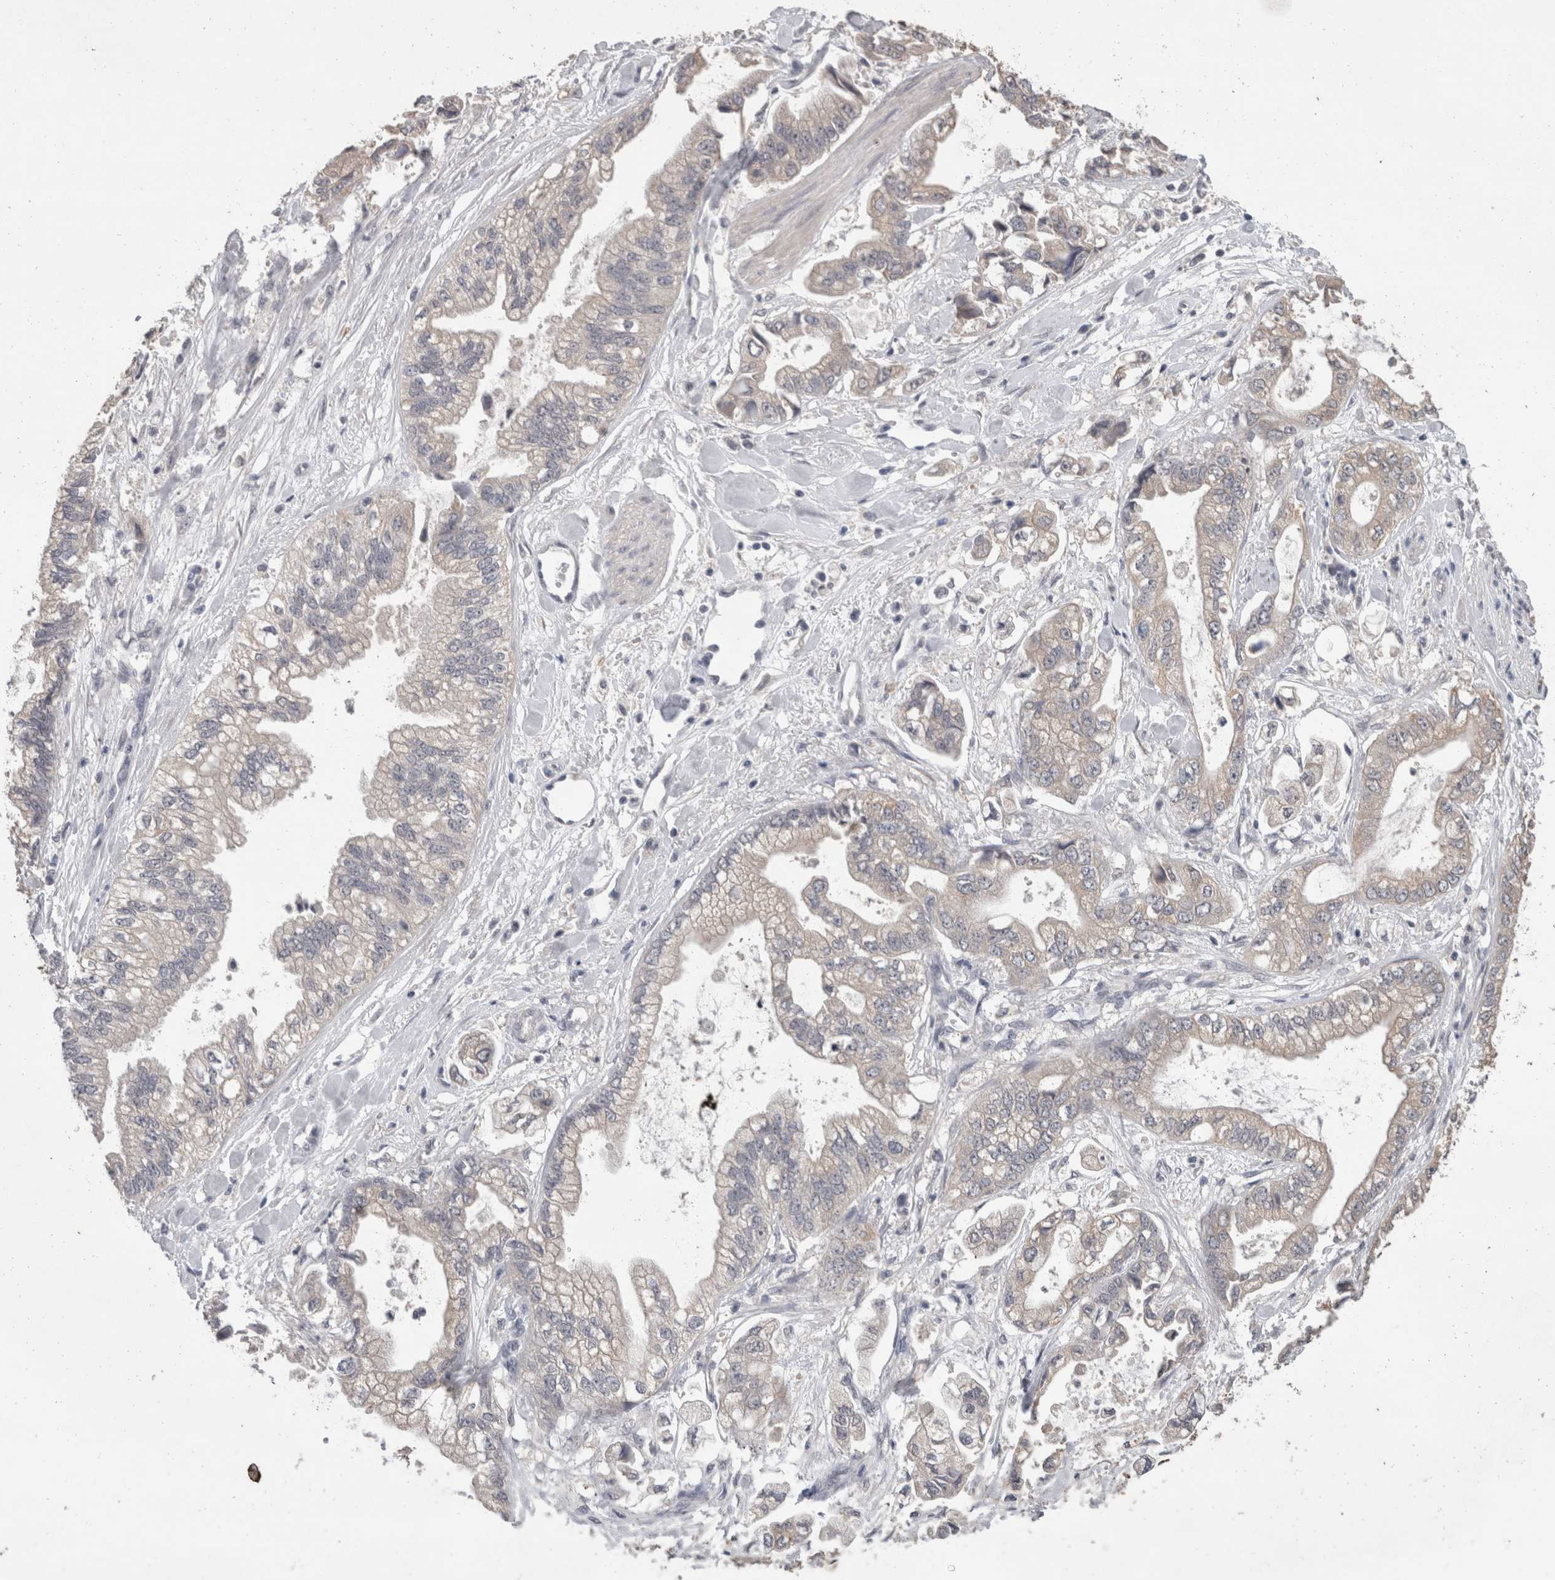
{"staining": {"intensity": "weak", "quantity": "<25%", "location": "cytoplasmic/membranous"}, "tissue": "stomach cancer", "cell_type": "Tumor cells", "image_type": "cancer", "snomed": [{"axis": "morphology", "description": "Normal tissue, NOS"}, {"axis": "morphology", "description": "Adenocarcinoma, NOS"}, {"axis": "topography", "description": "Stomach"}], "caption": "Adenocarcinoma (stomach) was stained to show a protein in brown. There is no significant staining in tumor cells.", "gene": "FHOD3", "patient": {"sex": "male", "age": 62}}